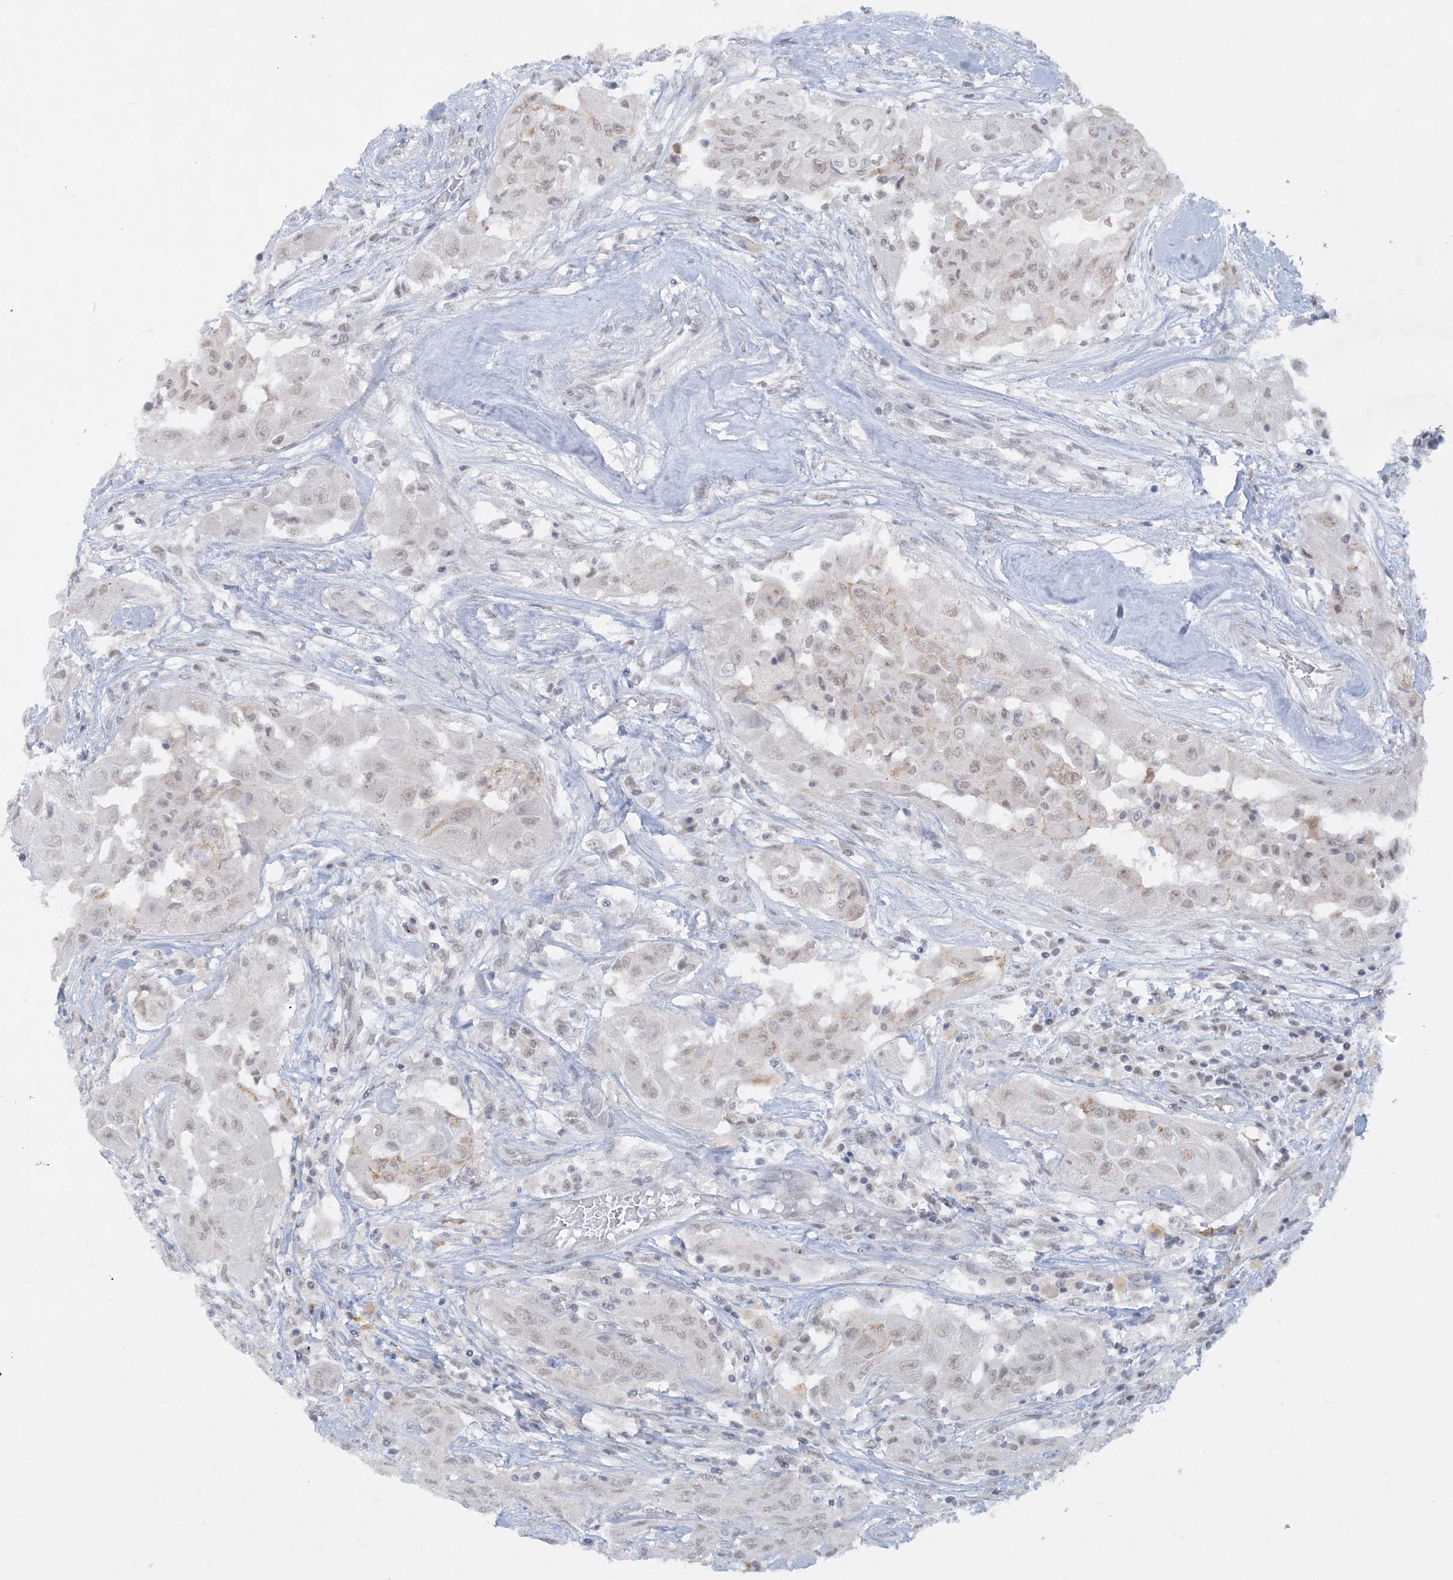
{"staining": {"intensity": "weak", "quantity": "<25%", "location": "nuclear"}, "tissue": "thyroid cancer", "cell_type": "Tumor cells", "image_type": "cancer", "snomed": [{"axis": "morphology", "description": "Papillary adenocarcinoma, NOS"}, {"axis": "topography", "description": "Thyroid gland"}], "caption": "A histopathology image of papillary adenocarcinoma (thyroid) stained for a protein displays no brown staining in tumor cells. Brightfield microscopy of IHC stained with DAB (3,3'-diaminobenzidine) (brown) and hematoxylin (blue), captured at high magnification.", "gene": "KMT2D", "patient": {"sex": "female", "age": 59}}